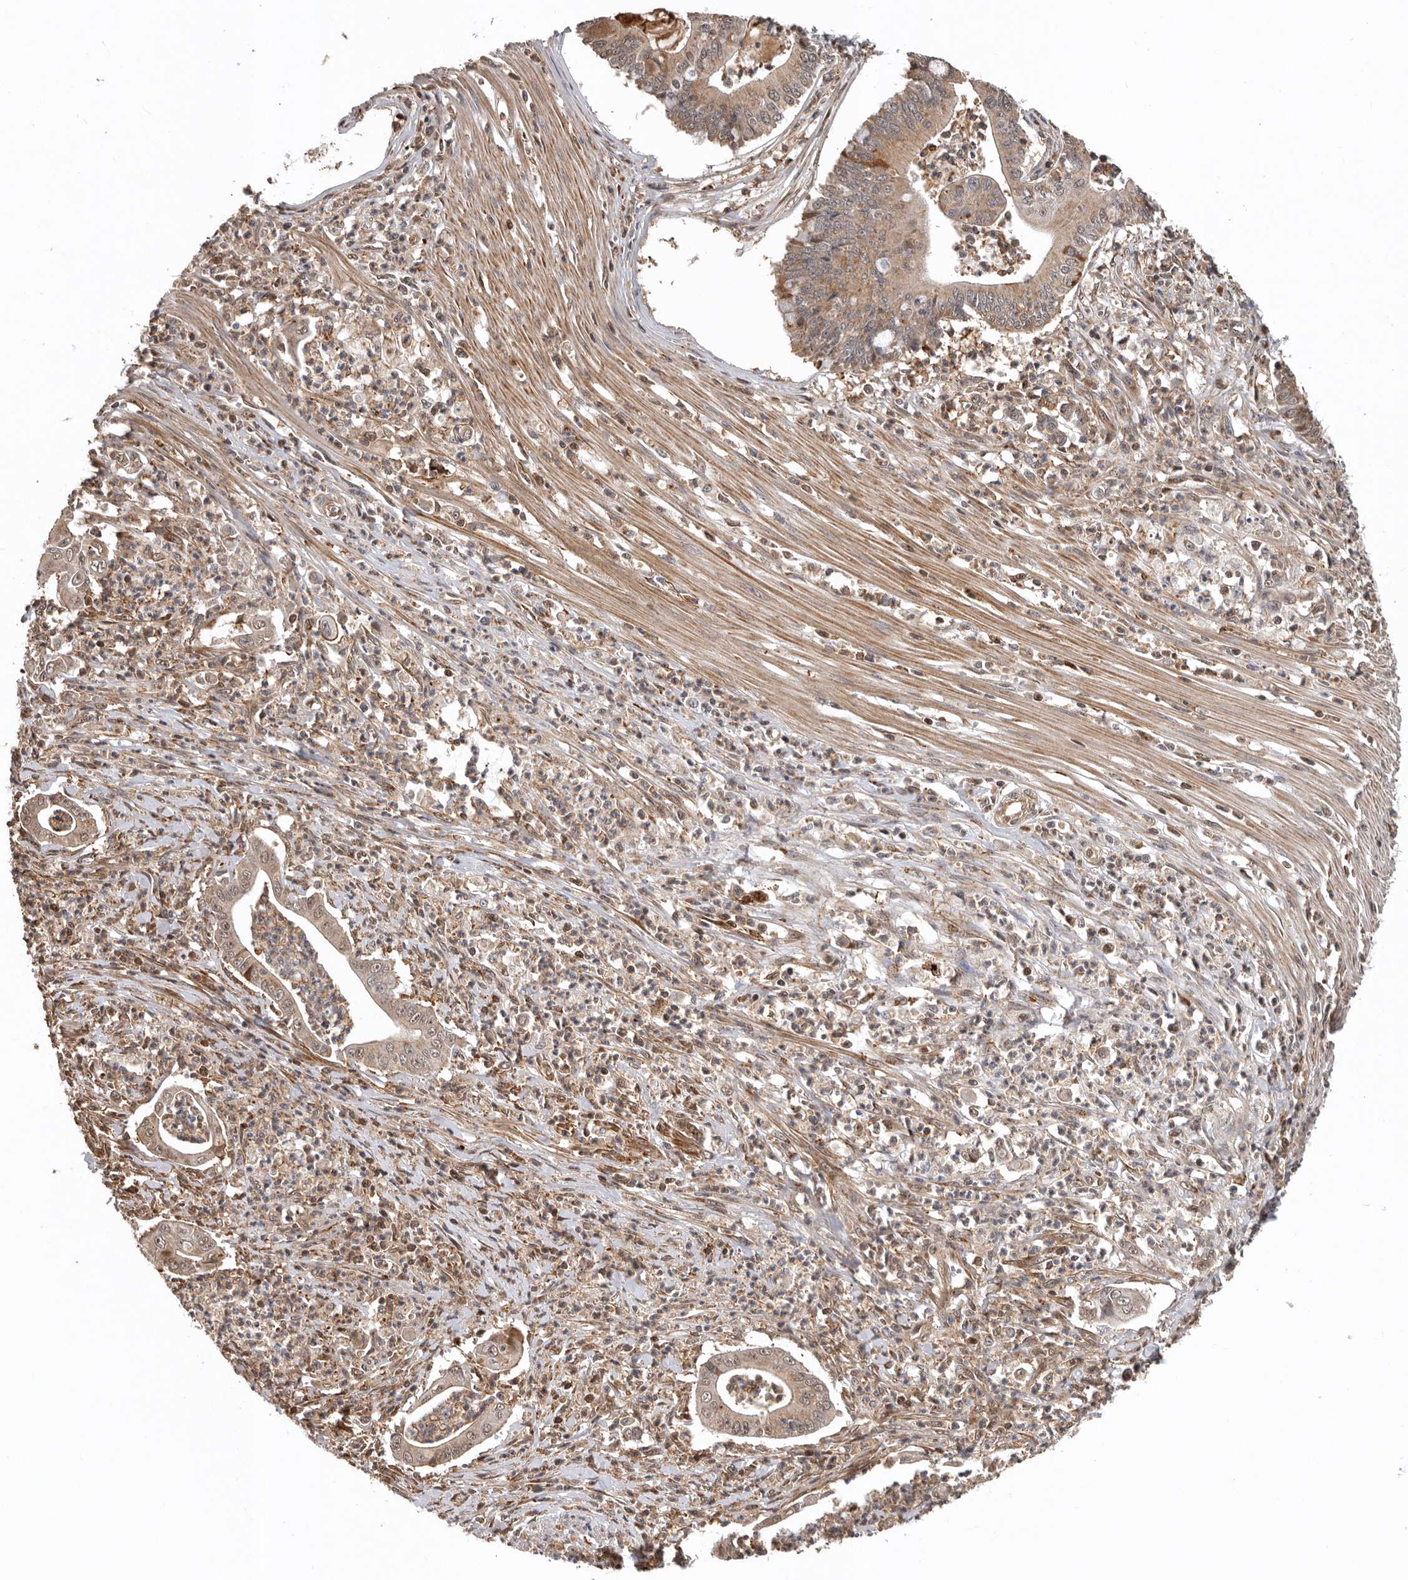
{"staining": {"intensity": "moderate", "quantity": ">75%", "location": "cytoplasmic/membranous,nuclear"}, "tissue": "pancreatic cancer", "cell_type": "Tumor cells", "image_type": "cancer", "snomed": [{"axis": "morphology", "description": "Adenocarcinoma, NOS"}, {"axis": "topography", "description": "Pancreas"}], "caption": "The image reveals immunohistochemical staining of pancreatic cancer. There is moderate cytoplasmic/membranous and nuclear positivity is seen in approximately >75% of tumor cells. The protein of interest is shown in brown color, while the nuclei are stained blue.", "gene": "RNF157", "patient": {"sex": "male", "age": 69}}